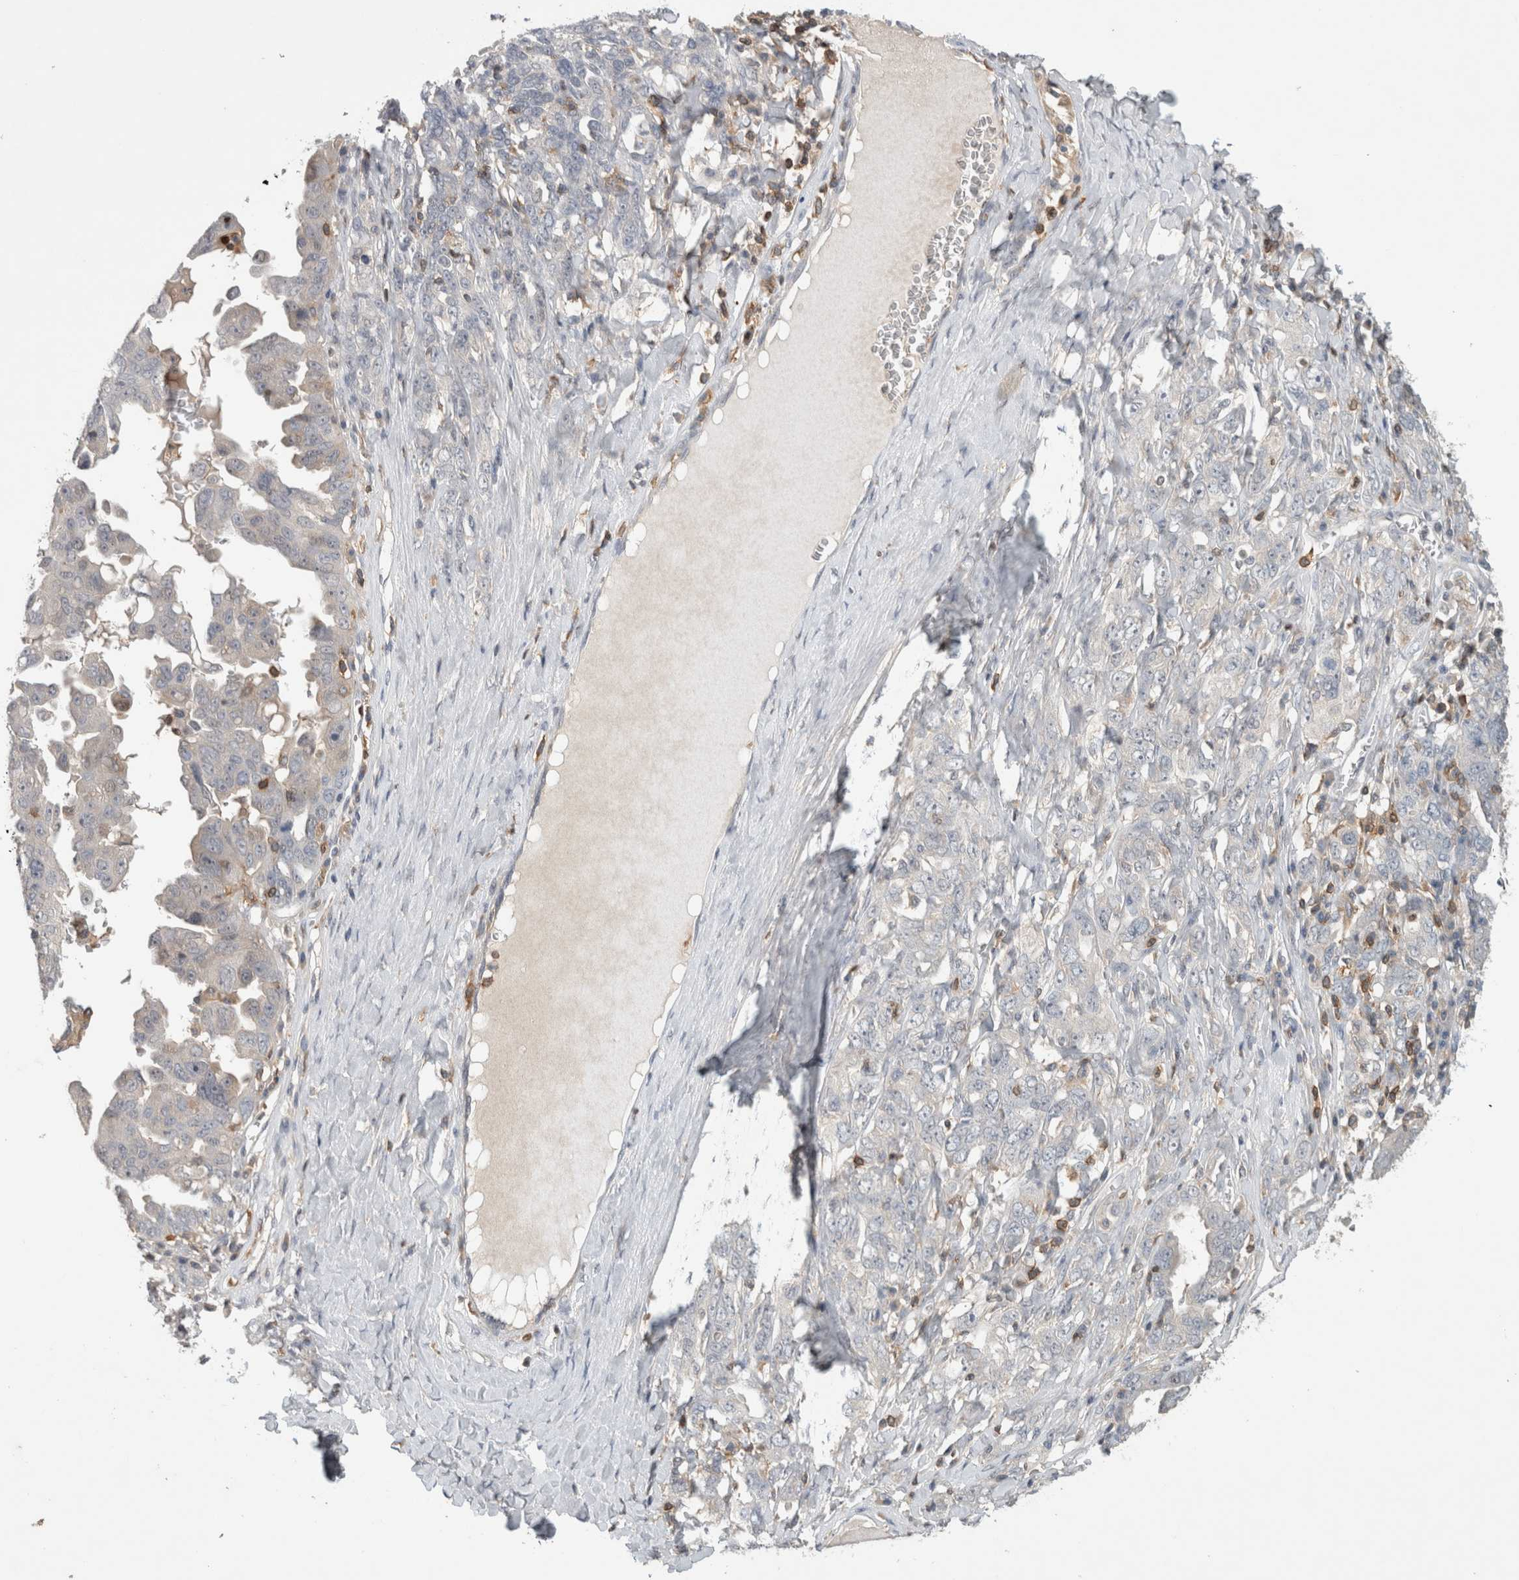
{"staining": {"intensity": "negative", "quantity": "none", "location": "none"}, "tissue": "ovarian cancer", "cell_type": "Tumor cells", "image_type": "cancer", "snomed": [{"axis": "morphology", "description": "Carcinoma, endometroid"}, {"axis": "topography", "description": "Ovary"}], "caption": "This micrograph is of ovarian endometroid carcinoma stained with immunohistochemistry to label a protein in brown with the nuclei are counter-stained blue. There is no staining in tumor cells.", "gene": "GFRA2", "patient": {"sex": "female", "age": 62}}